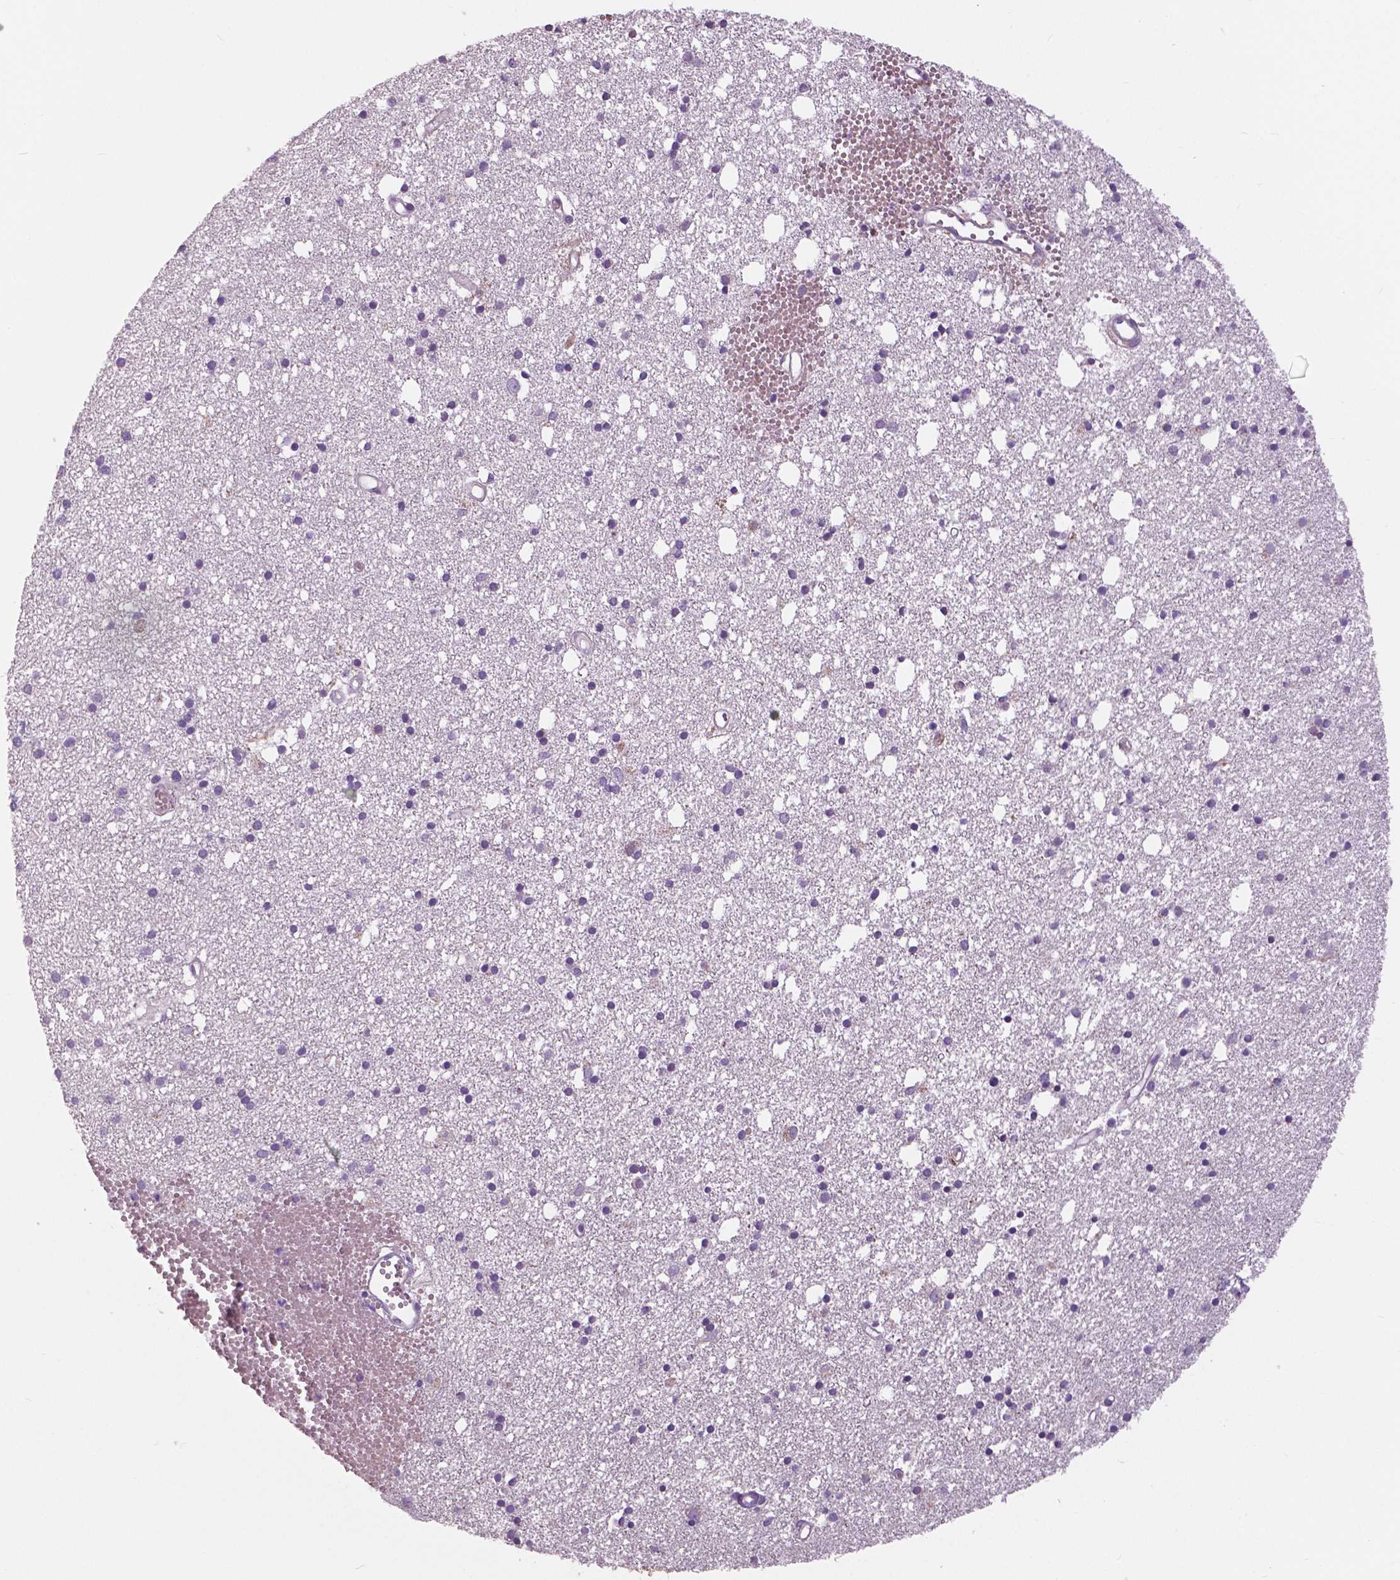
{"staining": {"intensity": "negative", "quantity": "none", "location": "none"}, "tissue": "cerebral cortex", "cell_type": "Endothelial cells", "image_type": "normal", "snomed": [{"axis": "morphology", "description": "Normal tissue, NOS"}, {"axis": "morphology", "description": "Glioma, malignant, High grade"}, {"axis": "topography", "description": "Cerebral cortex"}], "caption": "Histopathology image shows no protein positivity in endothelial cells of unremarkable cerebral cortex. The staining was performed using DAB (3,3'-diaminobenzidine) to visualize the protein expression in brown, while the nuclei were stained in blue with hematoxylin (Magnification: 20x).", "gene": "SERPINI1", "patient": {"sex": "male", "age": 71}}